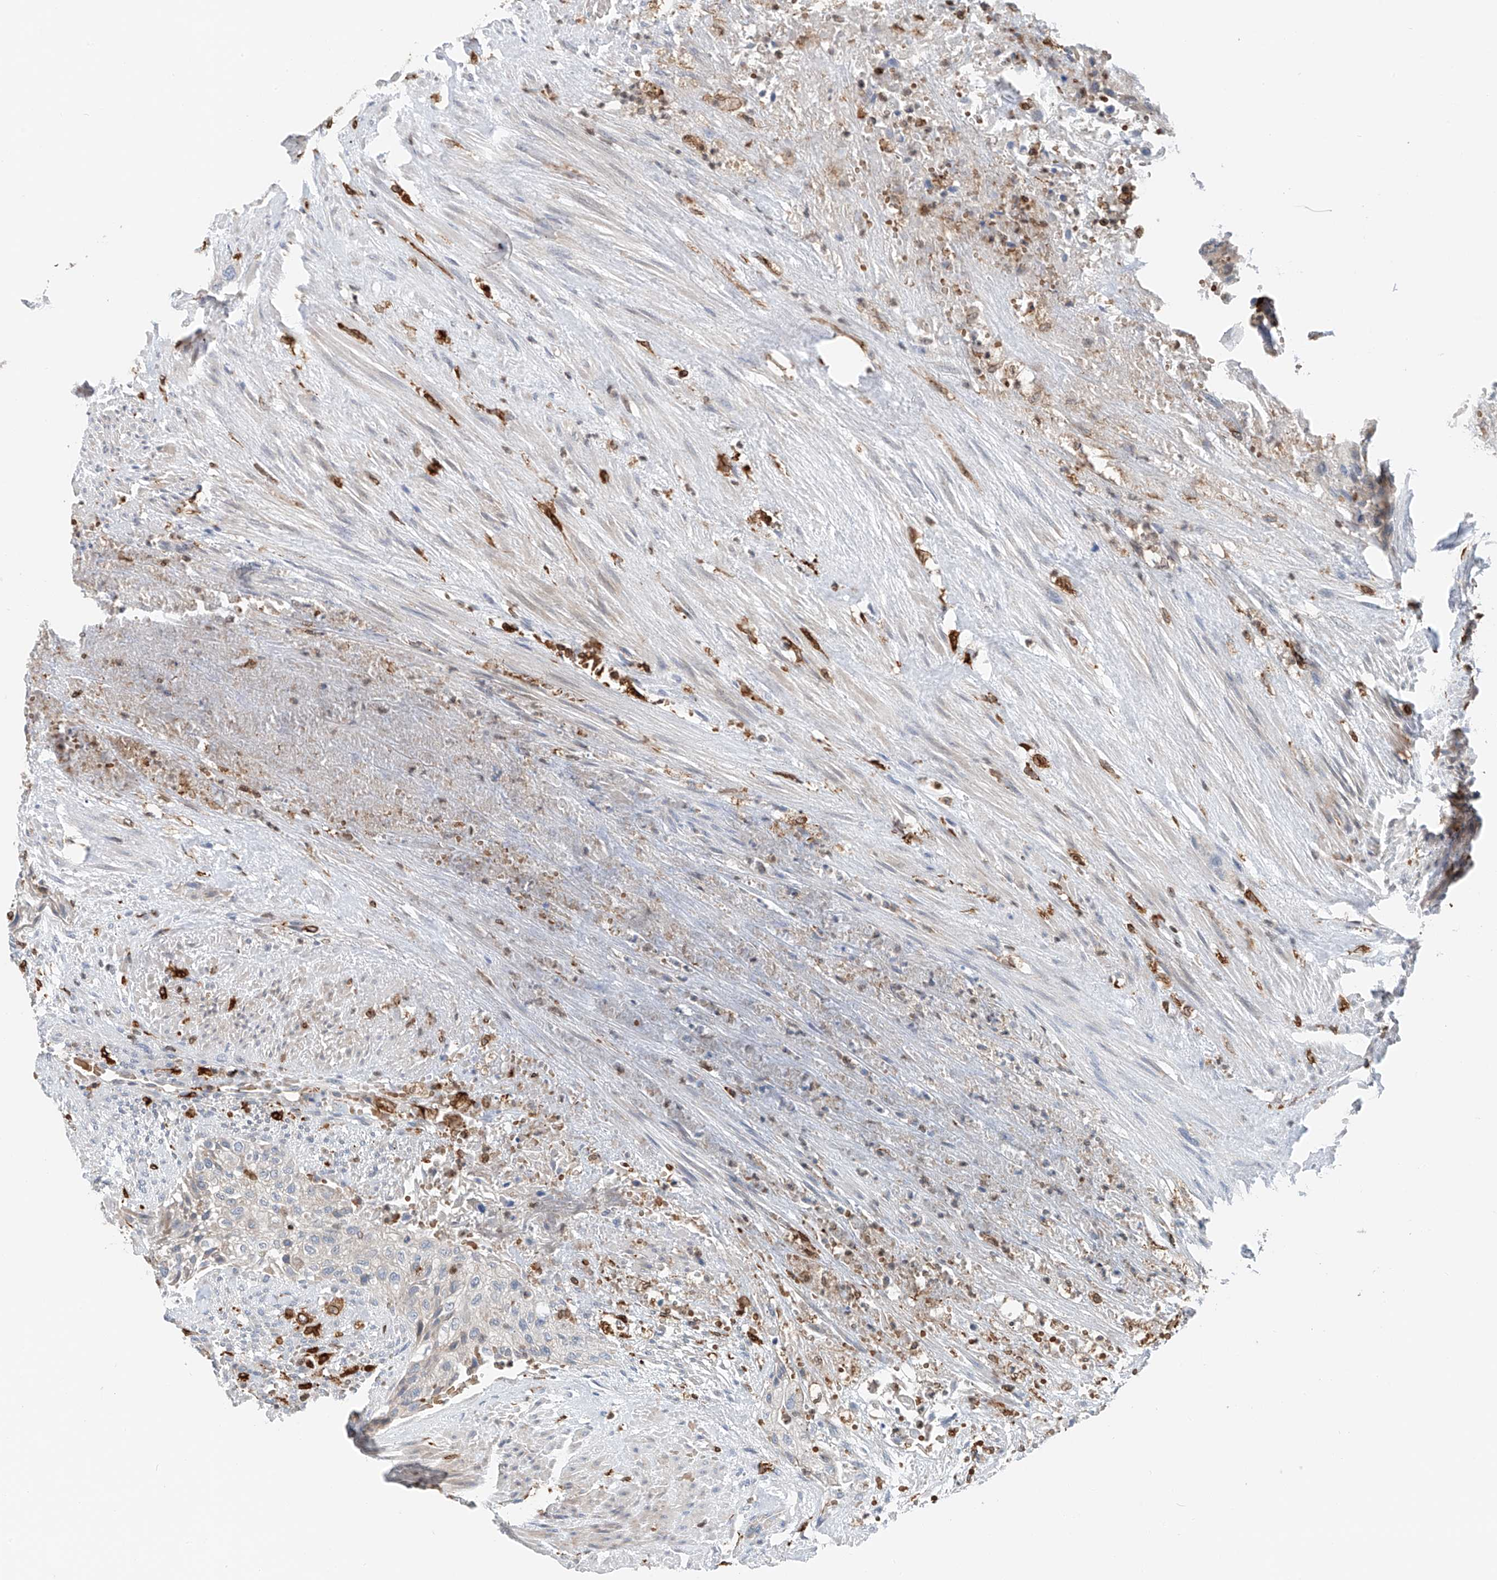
{"staining": {"intensity": "negative", "quantity": "none", "location": "none"}, "tissue": "urothelial cancer", "cell_type": "Tumor cells", "image_type": "cancer", "snomed": [{"axis": "morphology", "description": "Urothelial carcinoma, High grade"}, {"axis": "topography", "description": "Urinary bladder"}], "caption": "Immunohistochemistry (IHC) of urothelial cancer shows no staining in tumor cells.", "gene": "TBXAS1", "patient": {"sex": "male", "age": 35}}